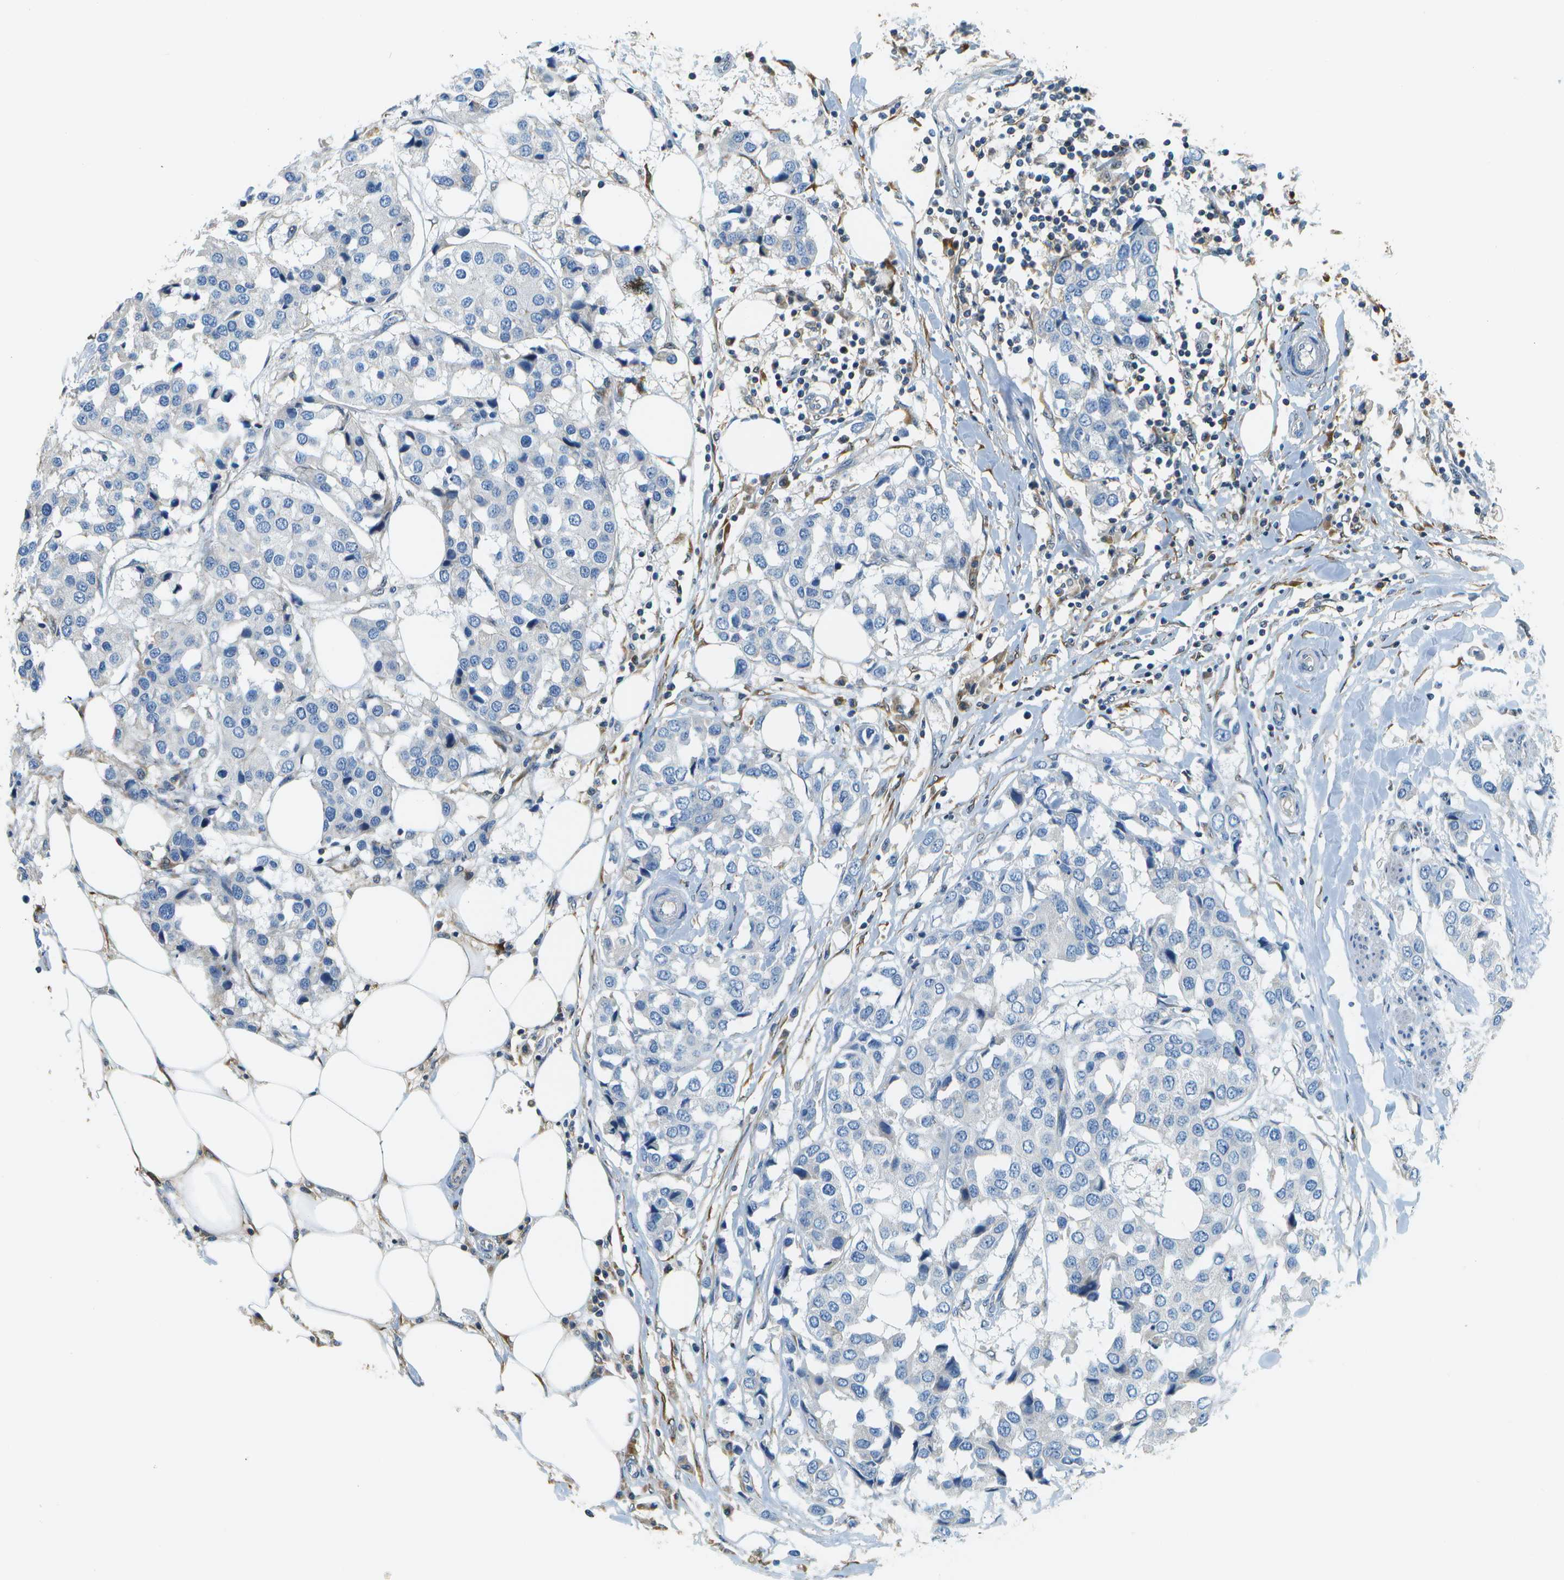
{"staining": {"intensity": "negative", "quantity": "none", "location": "none"}, "tissue": "breast cancer", "cell_type": "Tumor cells", "image_type": "cancer", "snomed": [{"axis": "morphology", "description": "Duct carcinoma"}, {"axis": "topography", "description": "Breast"}], "caption": "Immunohistochemical staining of breast intraductal carcinoma reveals no significant expression in tumor cells.", "gene": "PTGIS", "patient": {"sex": "female", "age": 80}}